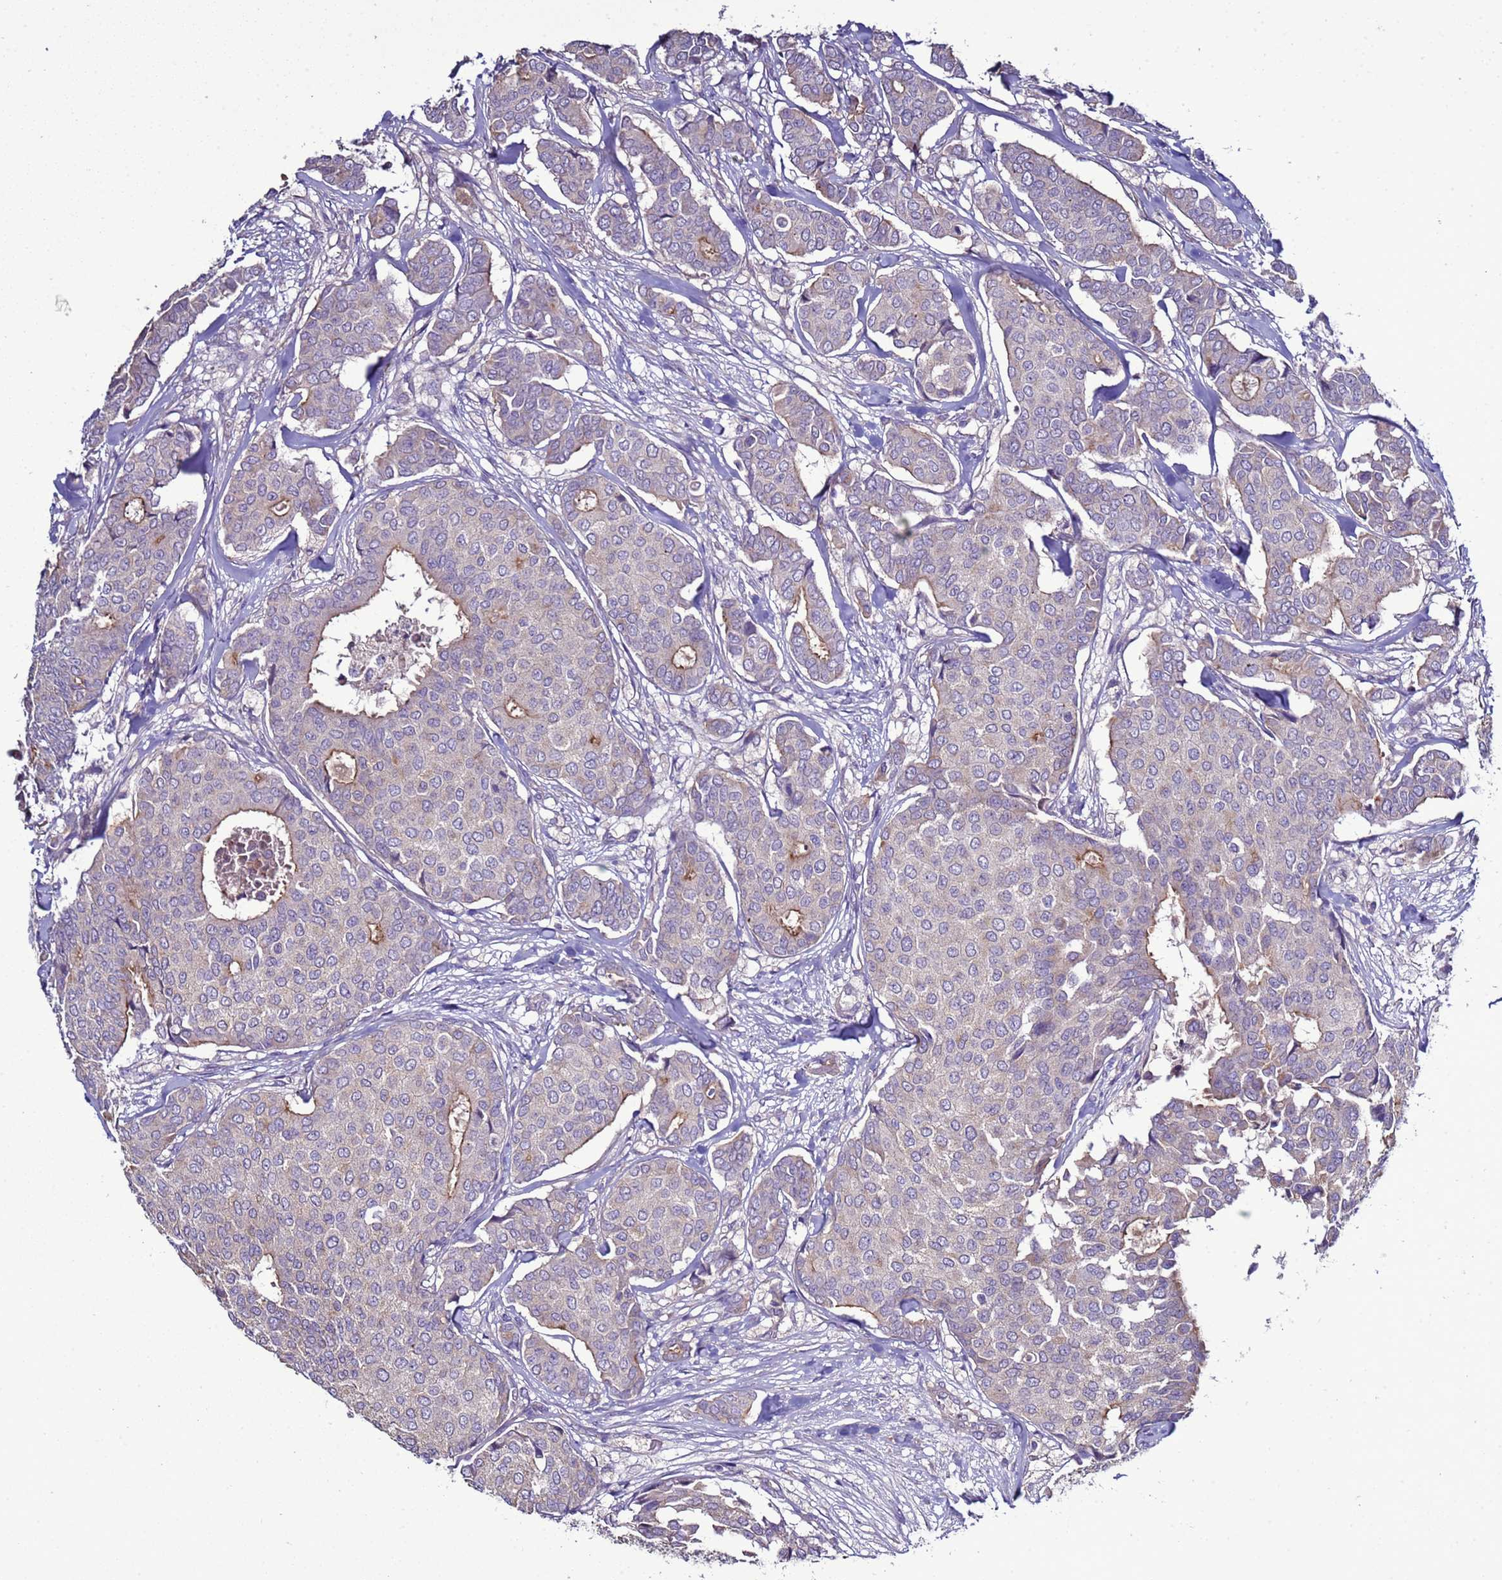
{"staining": {"intensity": "weak", "quantity": "<25%", "location": "cytoplasmic/membranous"}, "tissue": "breast cancer", "cell_type": "Tumor cells", "image_type": "cancer", "snomed": [{"axis": "morphology", "description": "Duct carcinoma"}, {"axis": "topography", "description": "Breast"}], "caption": "Human infiltrating ductal carcinoma (breast) stained for a protein using immunohistochemistry (IHC) shows no expression in tumor cells.", "gene": "RABL2B", "patient": {"sex": "female", "age": 75}}